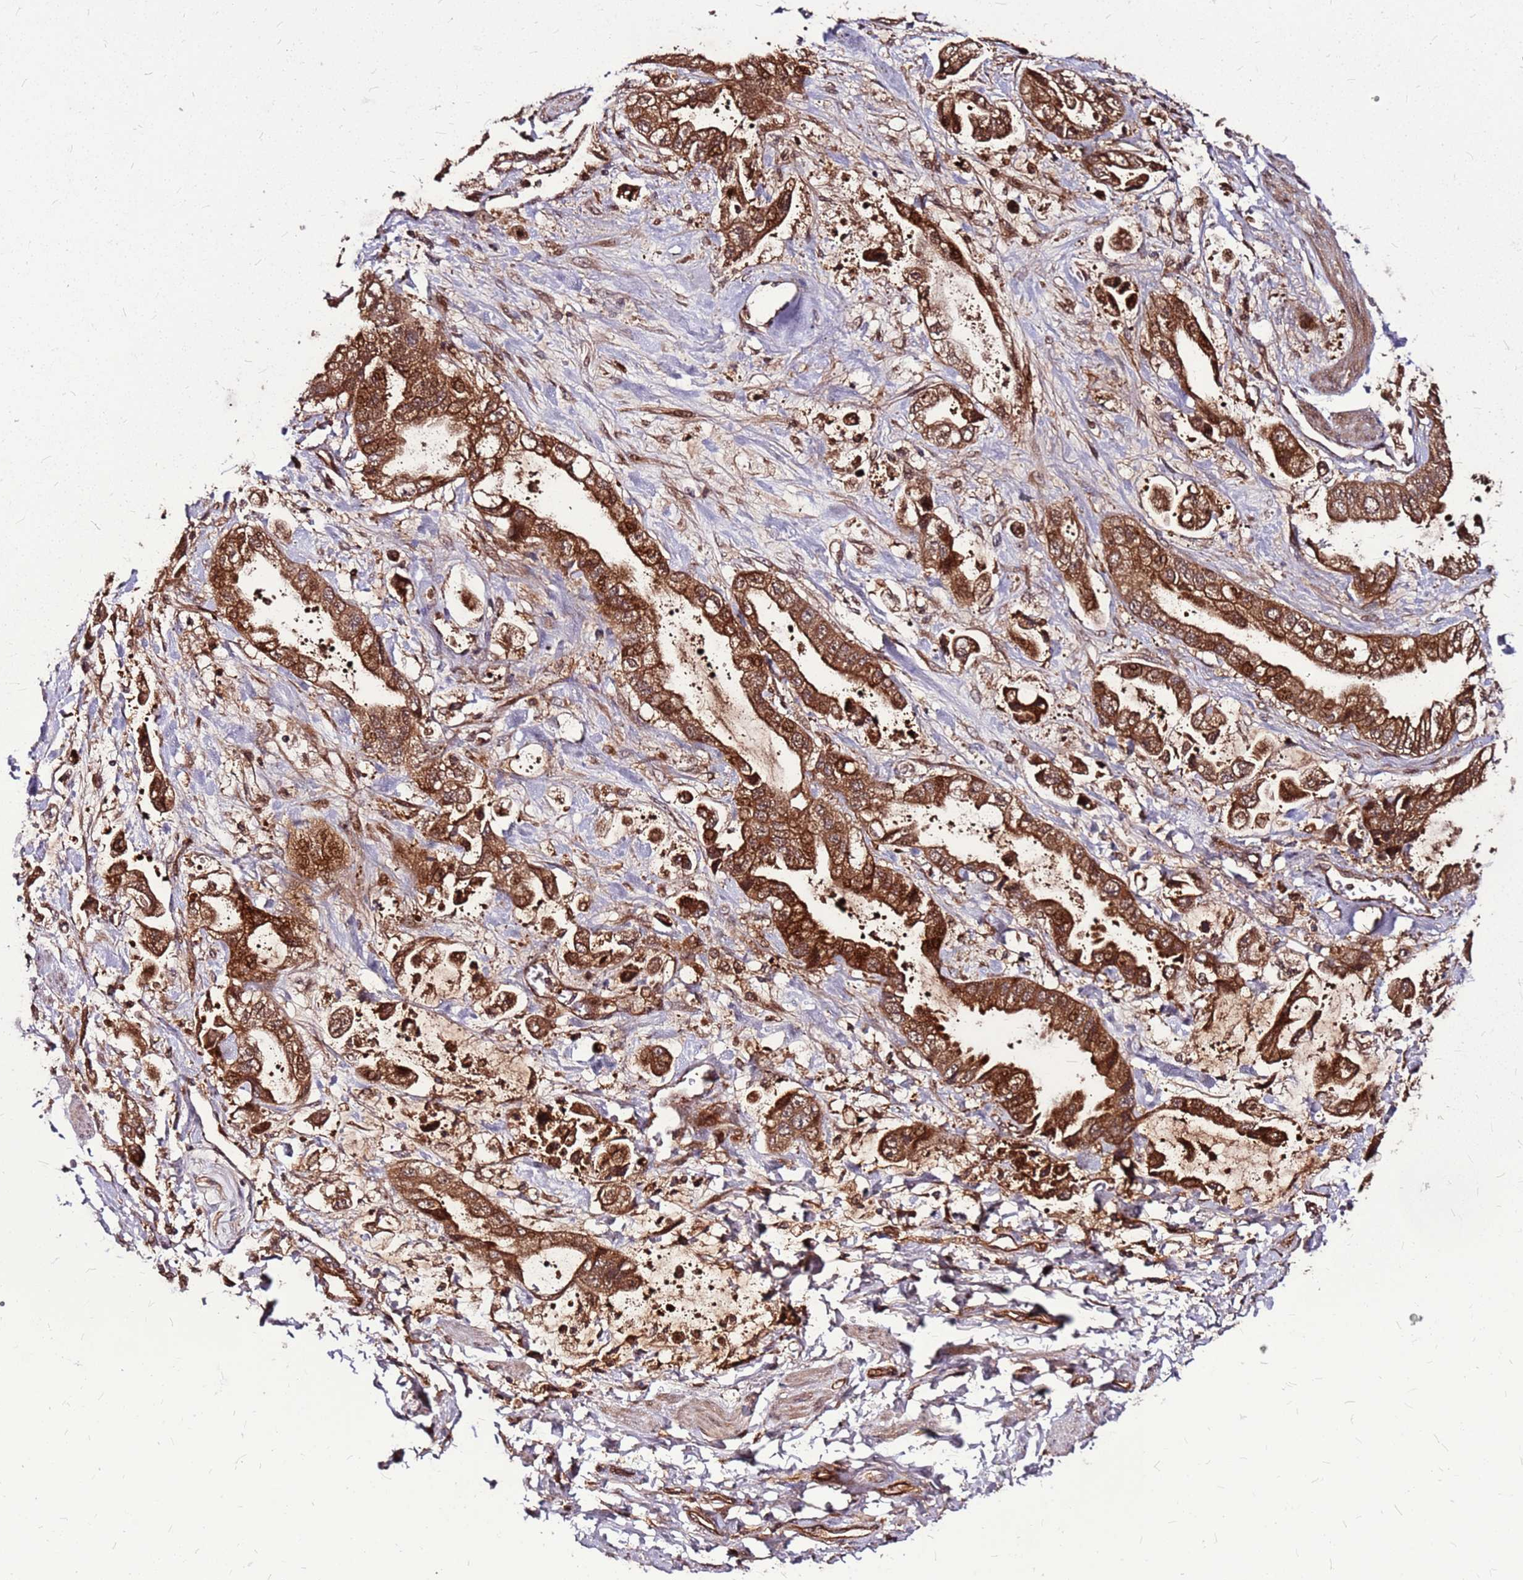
{"staining": {"intensity": "strong", "quantity": ">75%", "location": "cytoplasmic/membranous"}, "tissue": "stomach cancer", "cell_type": "Tumor cells", "image_type": "cancer", "snomed": [{"axis": "morphology", "description": "Adenocarcinoma, NOS"}, {"axis": "topography", "description": "Stomach"}], "caption": "Stomach cancer (adenocarcinoma) tissue reveals strong cytoplasmic/membranous staining in approximately >75% of tumor cells", "gene": "LYPLAL1", "patient": {"sex": "male", "age": 62}}